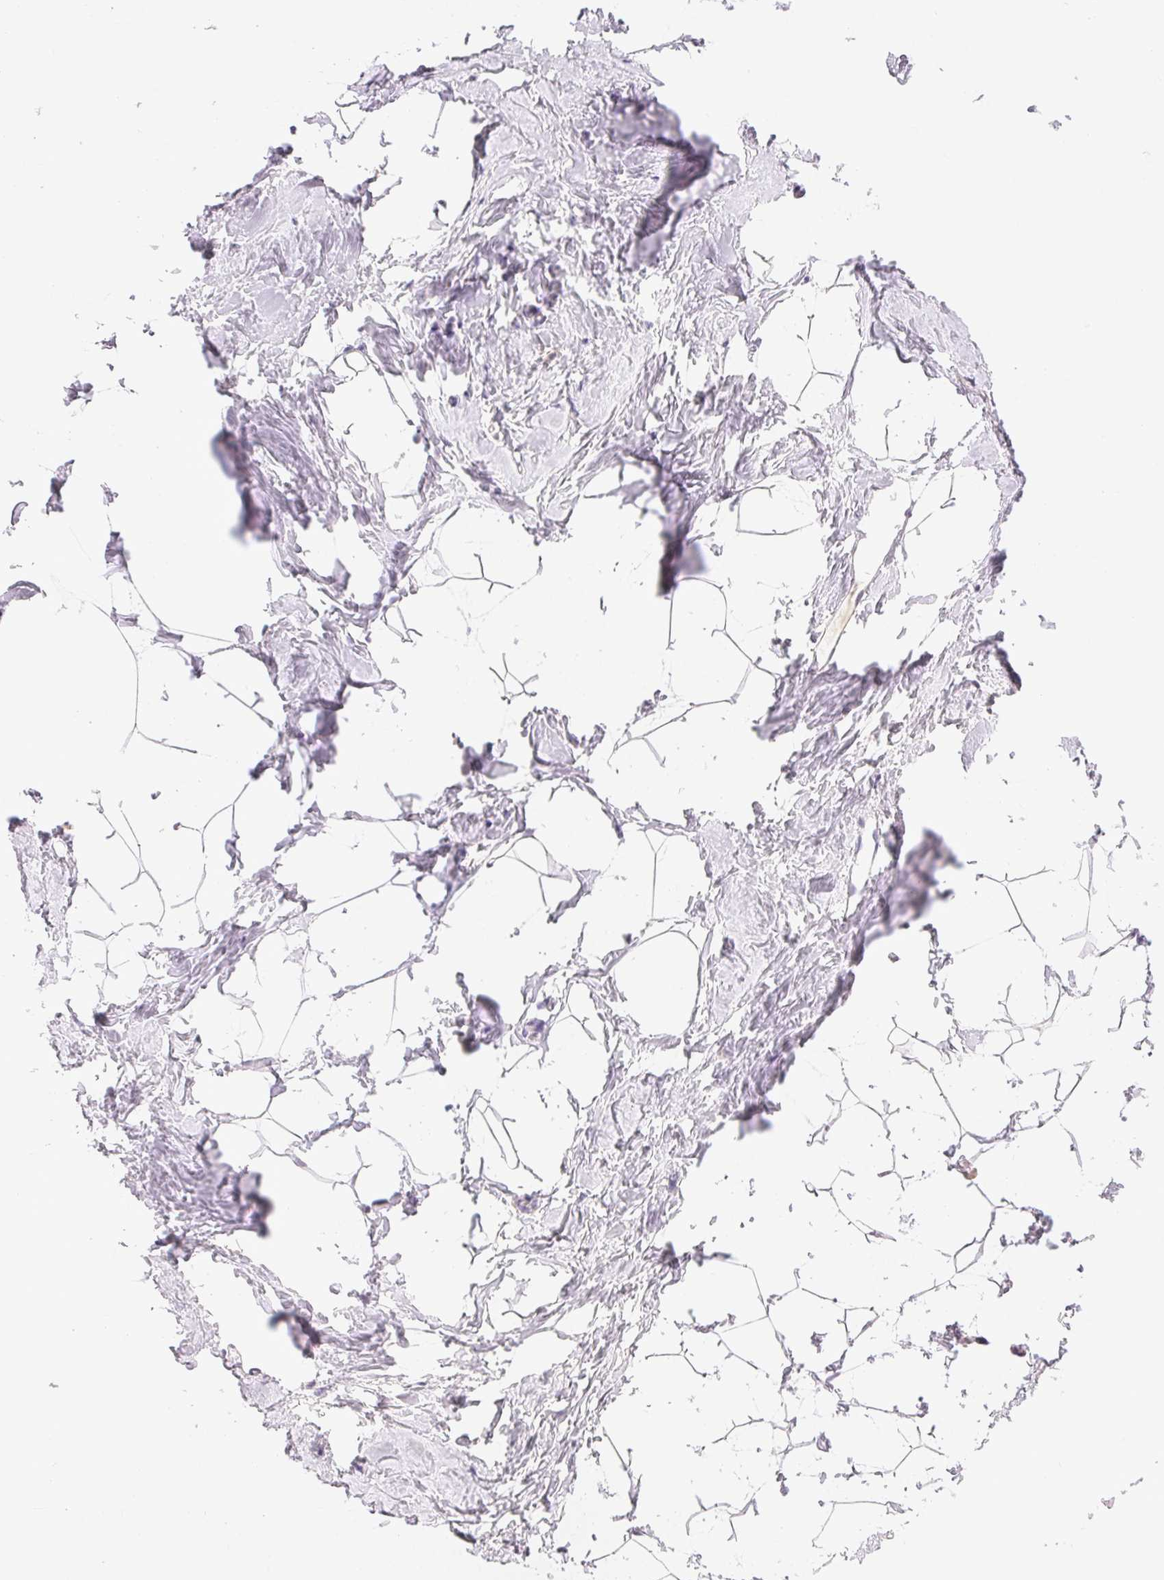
{"staining": {"intensity": "negative", "quantity": "none", "location": "none"}, "tissue": "breast", "cell_type": "Adipocytes", "image_type": "normal", "snomed": [{"axis": "morphology", "description": "Normal tissue, NOS"}, {"axis": "topography", "description": "Breast"}], "caption": "This is an immunohistochemistry image of unremarkable breast. There is no expression in adipocytes.", "gene": "BPIFB2", "patient": {"sex": "female", "age": 32}}